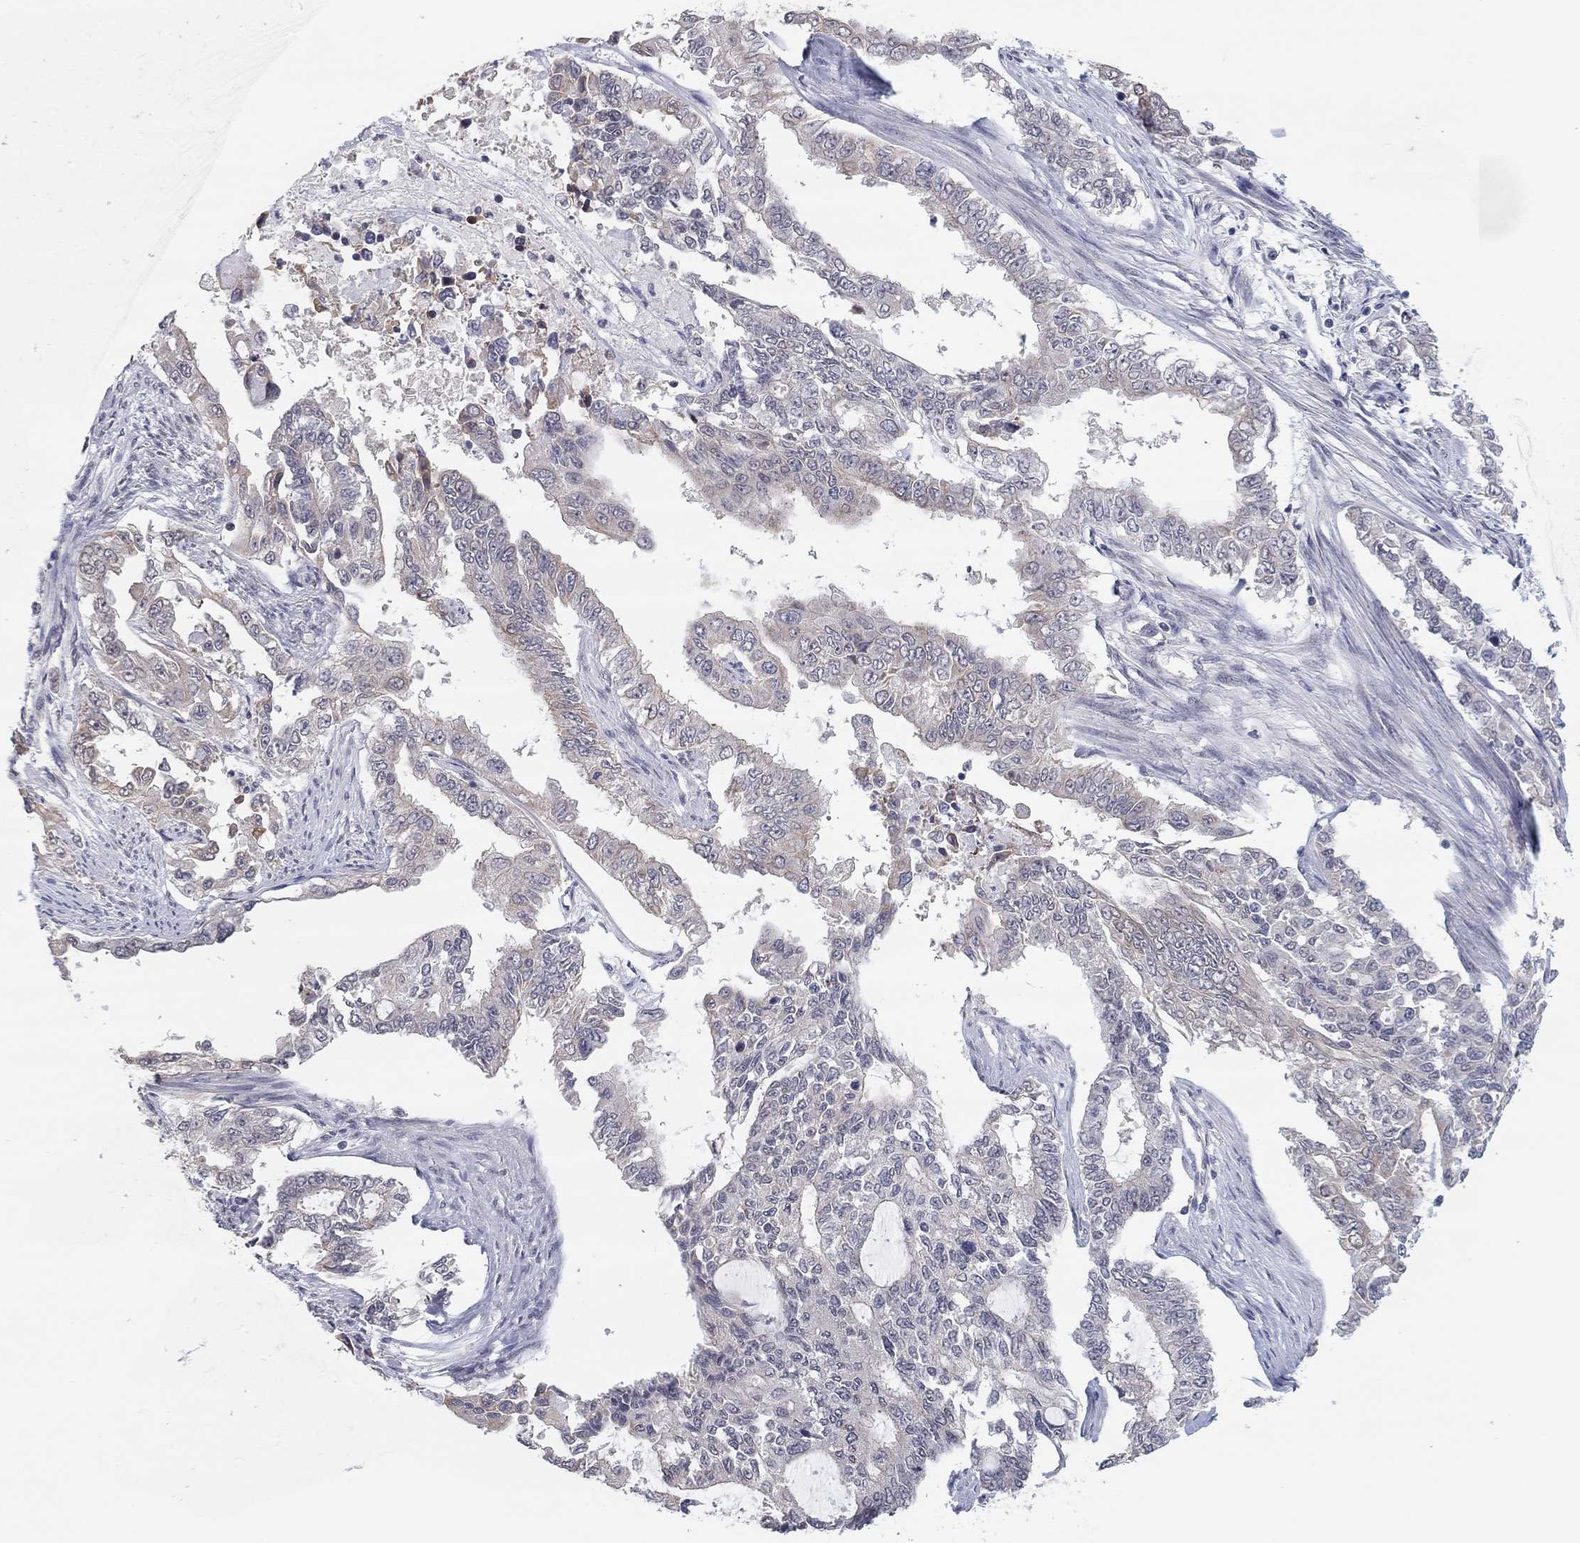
{"staining": {"intensity": "negative", "quantity": "none", "location": "none"}, "tissue": "endometrial cancer", "cell_type": "Tumor cells", "image_type": "cancer", "snomed": [{"axis": "morphology", "description": "Adenocarcinoma, NOS"}, {"axis": "topography", "description": "Uterus"}], "caption": "This is an immunohistochemistry (IHC) micrograph of human endometrial cancer (adenocarcinoma). There is no positivity in tumor cells.", "gene": "SLC22A2", "patient": {"sex": "female", "age": 59}}